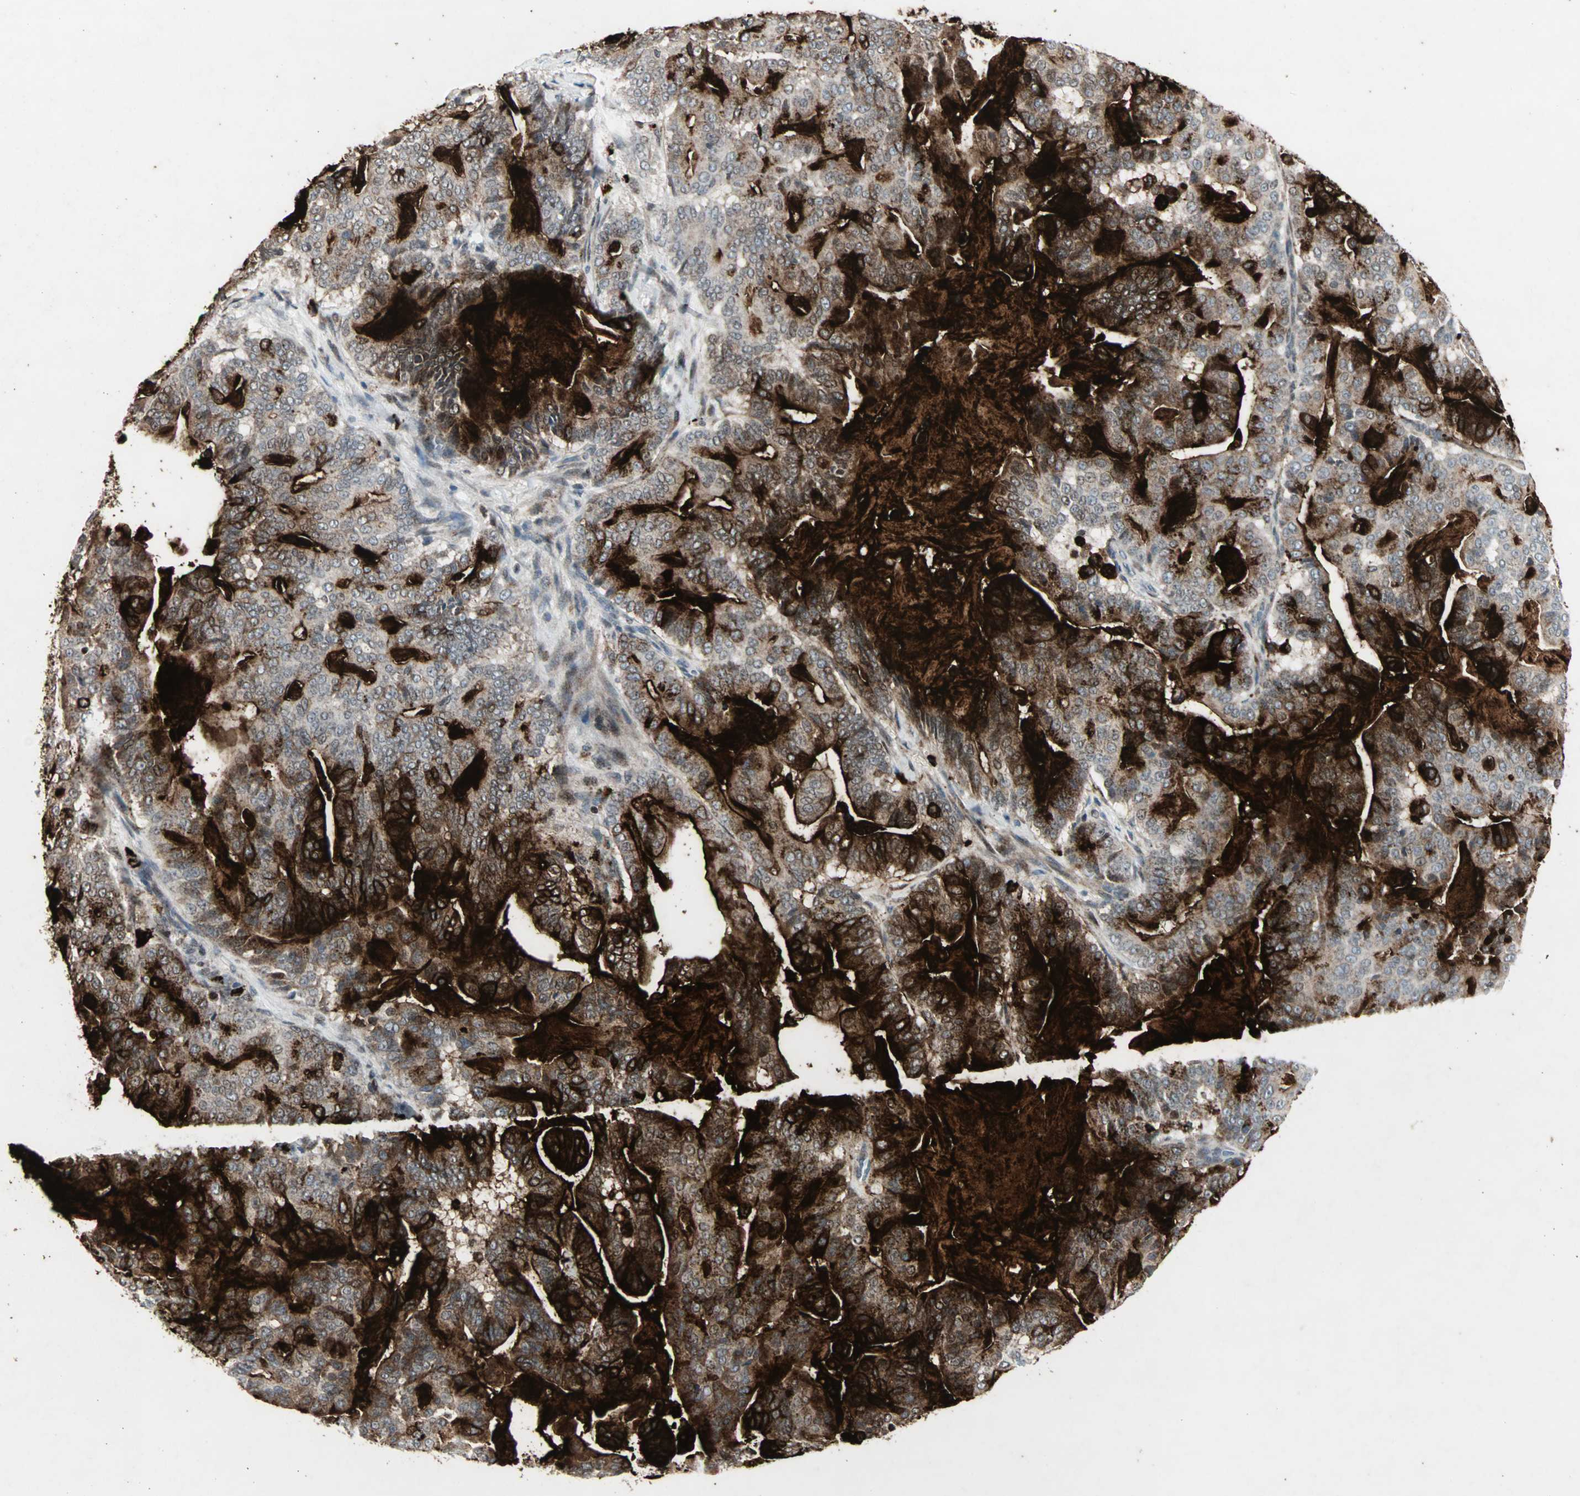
{"staining": {"intensity": "strong", "quantity": ">75%", "location": "cytoplasmic/membranous"}, "tissue": "pancreatic cancer", "cell_type": "Tumor cells", "image_type": "cancer", "snomed": [{"axis": "morphology", "description": "Adenocarcinoma, NOS"}, {"axis": "topography", "description": "Pancreas"}], "caption": "IHC histopathology image of neoplastic tissue: human pancreatic cancer stained using immunohistochemistry (IHC) demonstrates high levels of strong protein expression localized specifically in the cytoplasmic/membranous of tumor cells, appearing as a cytoplasmic/membranous brown color.", "gene": "CEACAM6", "patient": {"sex": "male", "age": 63}}